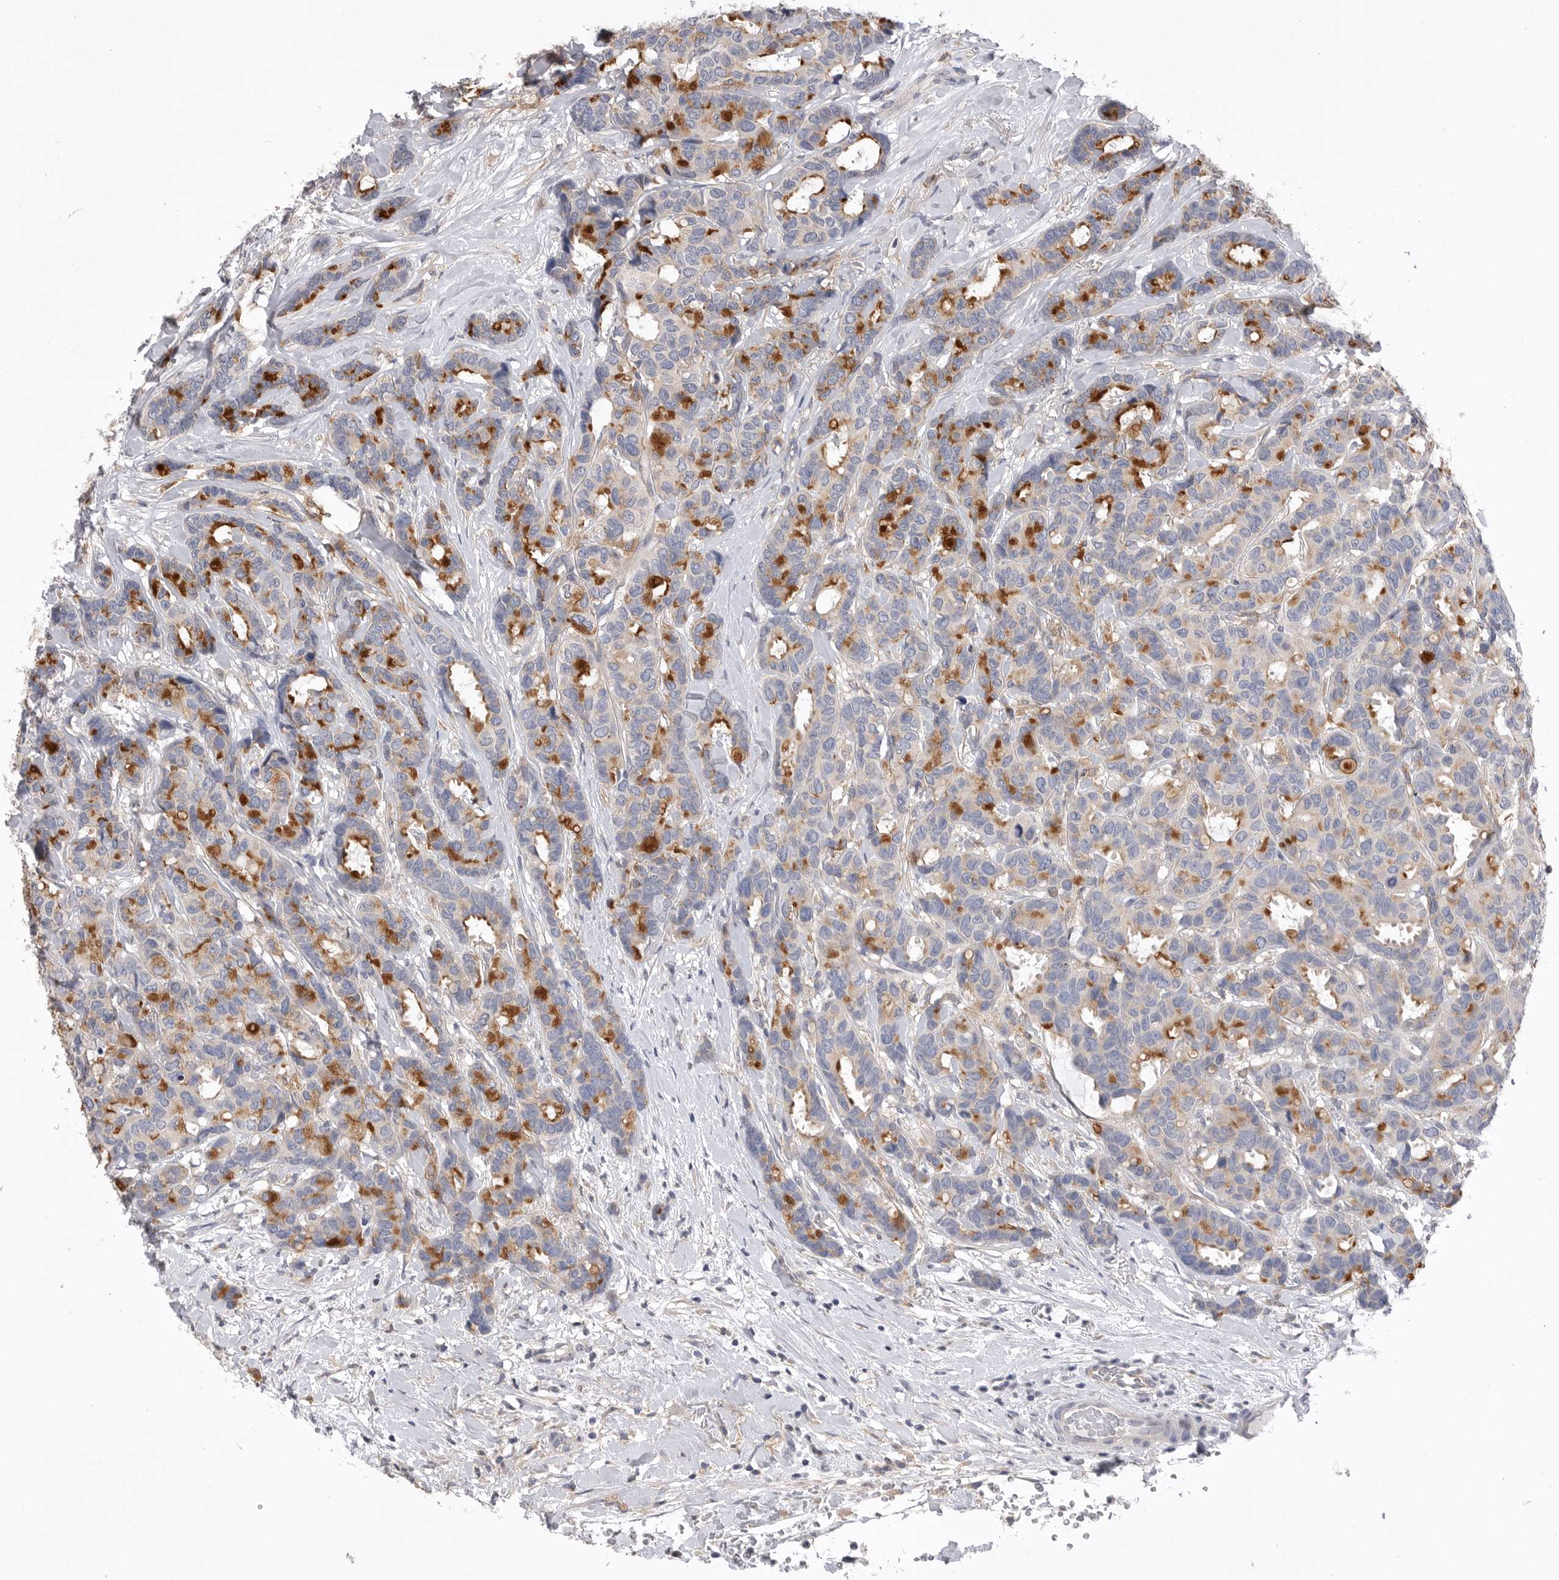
{"staining": {"intensity": "moderate", "quantity": "25%-75%", "location": "cytoplasmic/membranous"}, "tissue": "breast cancer", "cell_type": "Tumor cells", "image_type": "cancer", "snomed": [{"axis": "morphology", "description": "Duct carcinoma"}, {"axis": "topography", "description": "Breast"}], "caption": "High-magnification brightfield microscopy of breast cancer (invasive ductal carcinoma) stained with DAB (3,3'-diaminobenzidine) (brown) and counterstained with hematoxylin (blue). tumor cells exhibit moderate cytoplasmic/membranous expression is appreciated in about25%-75% of cells.", "gene": "VAC14", "patient": {"sex": "female", "age": 87}}